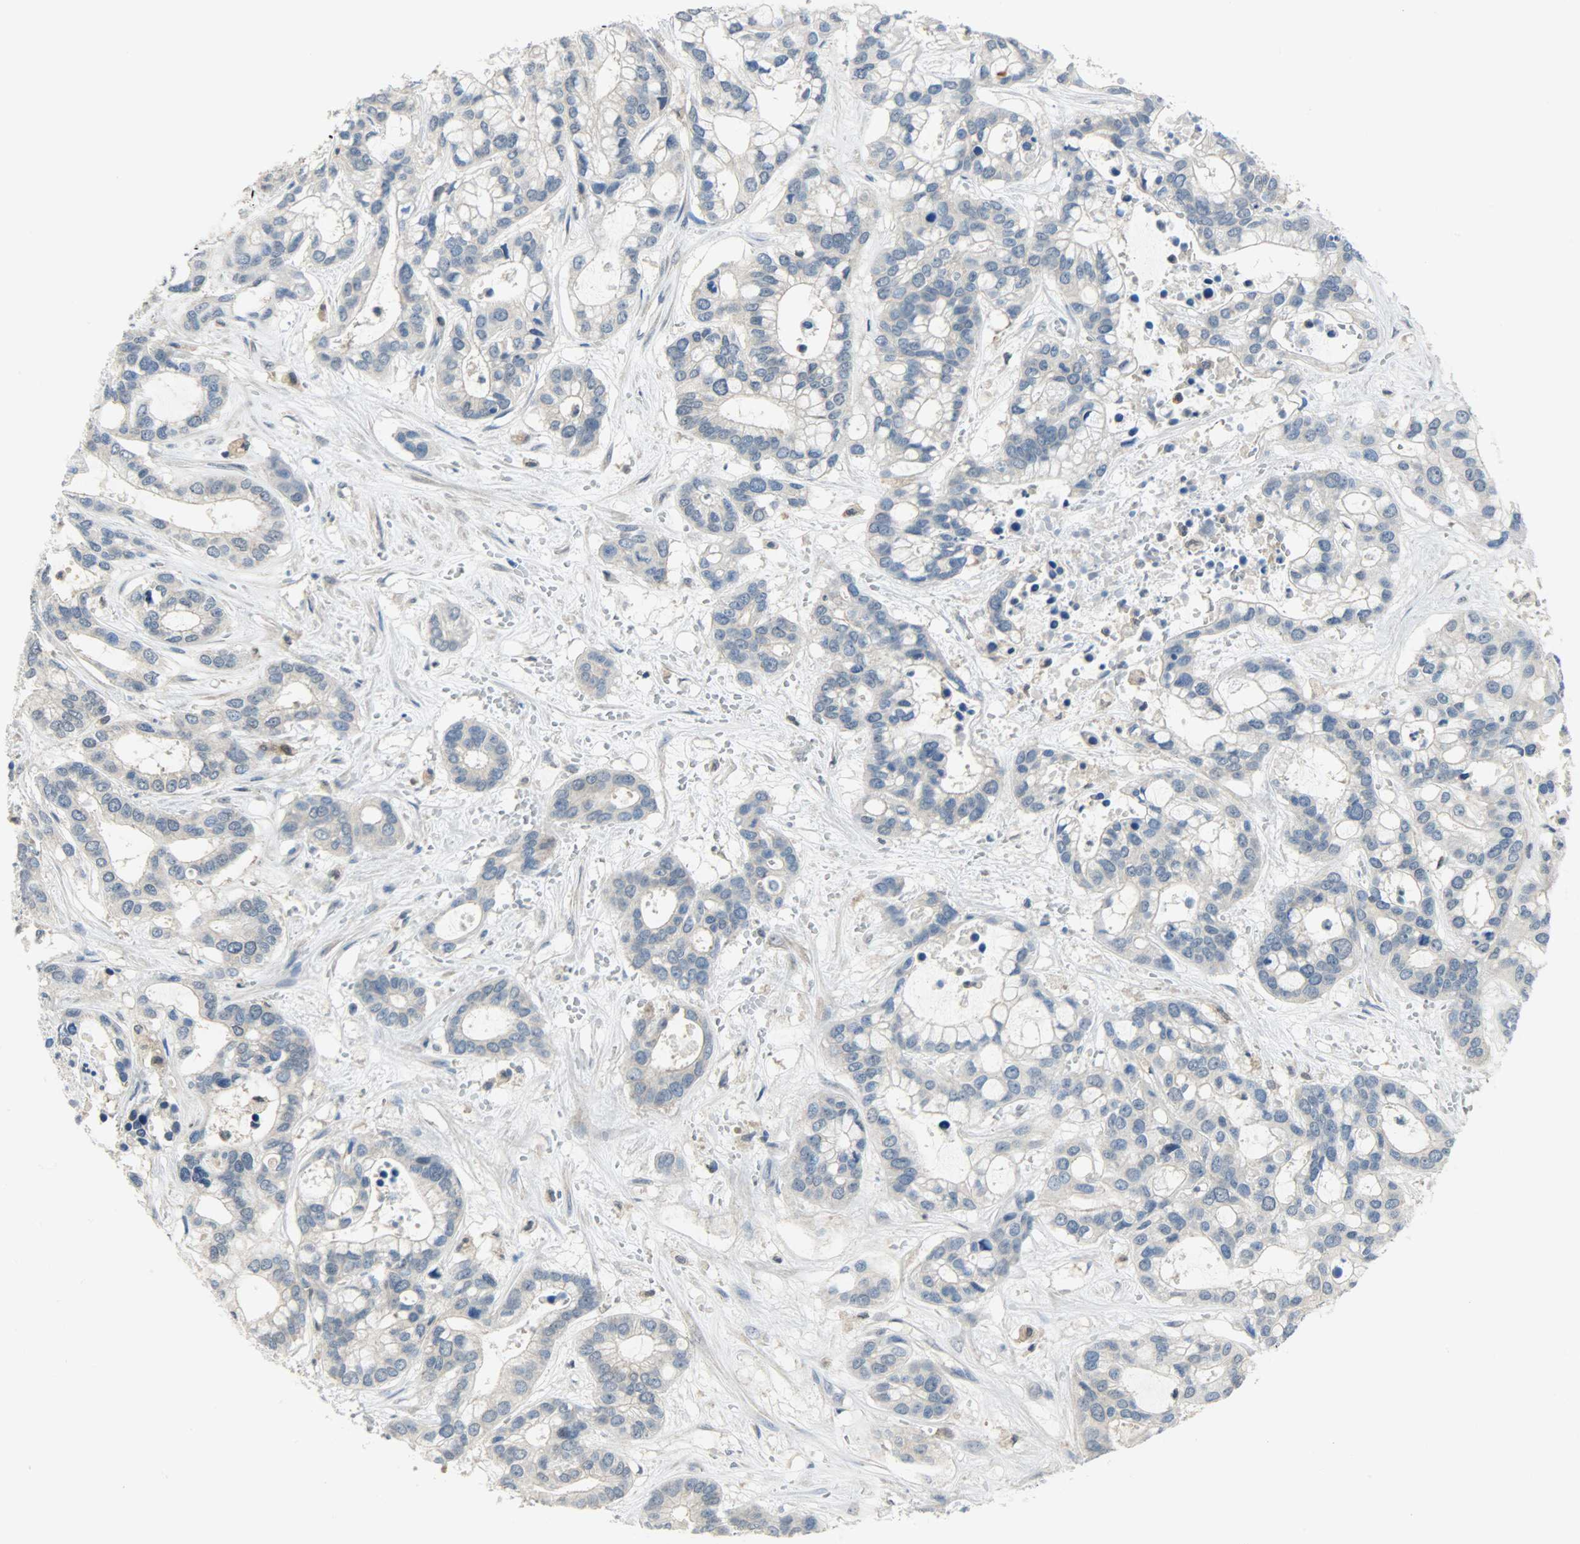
{"staining": {"intensity": "weak", "quantity": "25%-75%", "location": "cytoplasmic/membranous"}, "tissue": "liver cancer", "cell_type": "Tumor cells", "image_type": "cancer", "snomed": [{"axis": "morphology", "description": "Cholangiocarcinoma"}, {"axis": "topography", "description": "Liver"}], "caption": "DAB immunohistochemical staining of human liver cancer shows weak cytoplasmic/membranous protein expression in approximately 25%-75% of tumor cells. The staining was performed using DAB (3,3'-diaminobenzidine) to visualize the protein expression in brown, while the nuclei were stained in blue with hematoxylin (Magnification: 20x).", "gene": "TRIM21", "patient": {"sex": "female", "age": 65}}